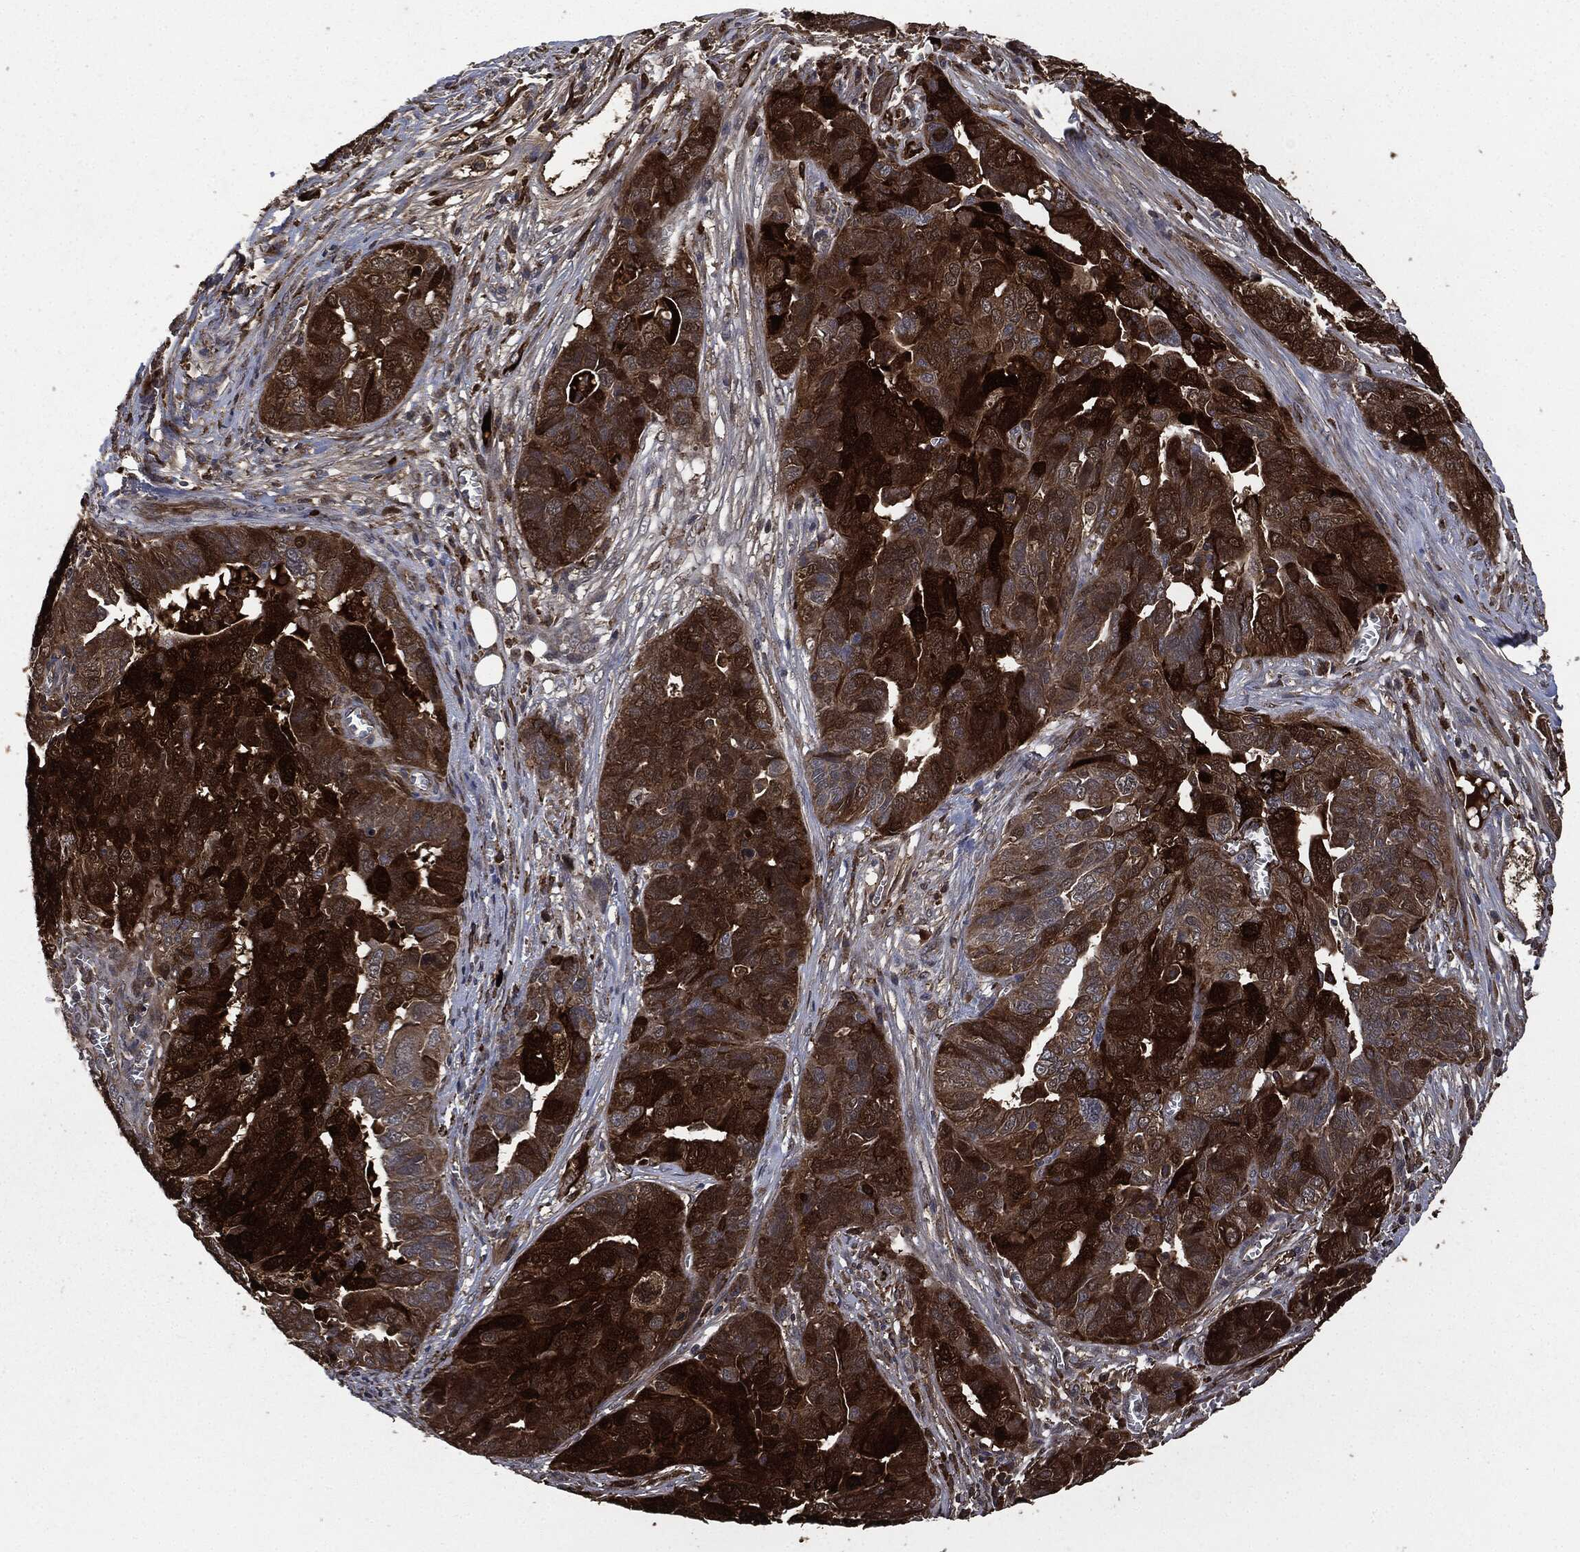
{"staining": {"intensity": "strong", "quantity": ">75%", "location": "cytoplasmic/membranous"}, "tissue": "ovarian cancer", "cell_type": "Tumor cells", "image_type": "cancer", "snomed": [{"axis": "morphology", "description": "Carcinoma, endometroid"}, {"axis": "topography", "description": "Soft tissue"}, {"axis": "topography", "description": "Ovary"}], "caption": "Brown immunohistochemical staining in human ovarian endometroid carcinoma shows strong cytoplasmic/membranous expression in about >75% of tumor cells.", "gene": "CRABP2", "patient": {"sex": "female", "age": 52}}